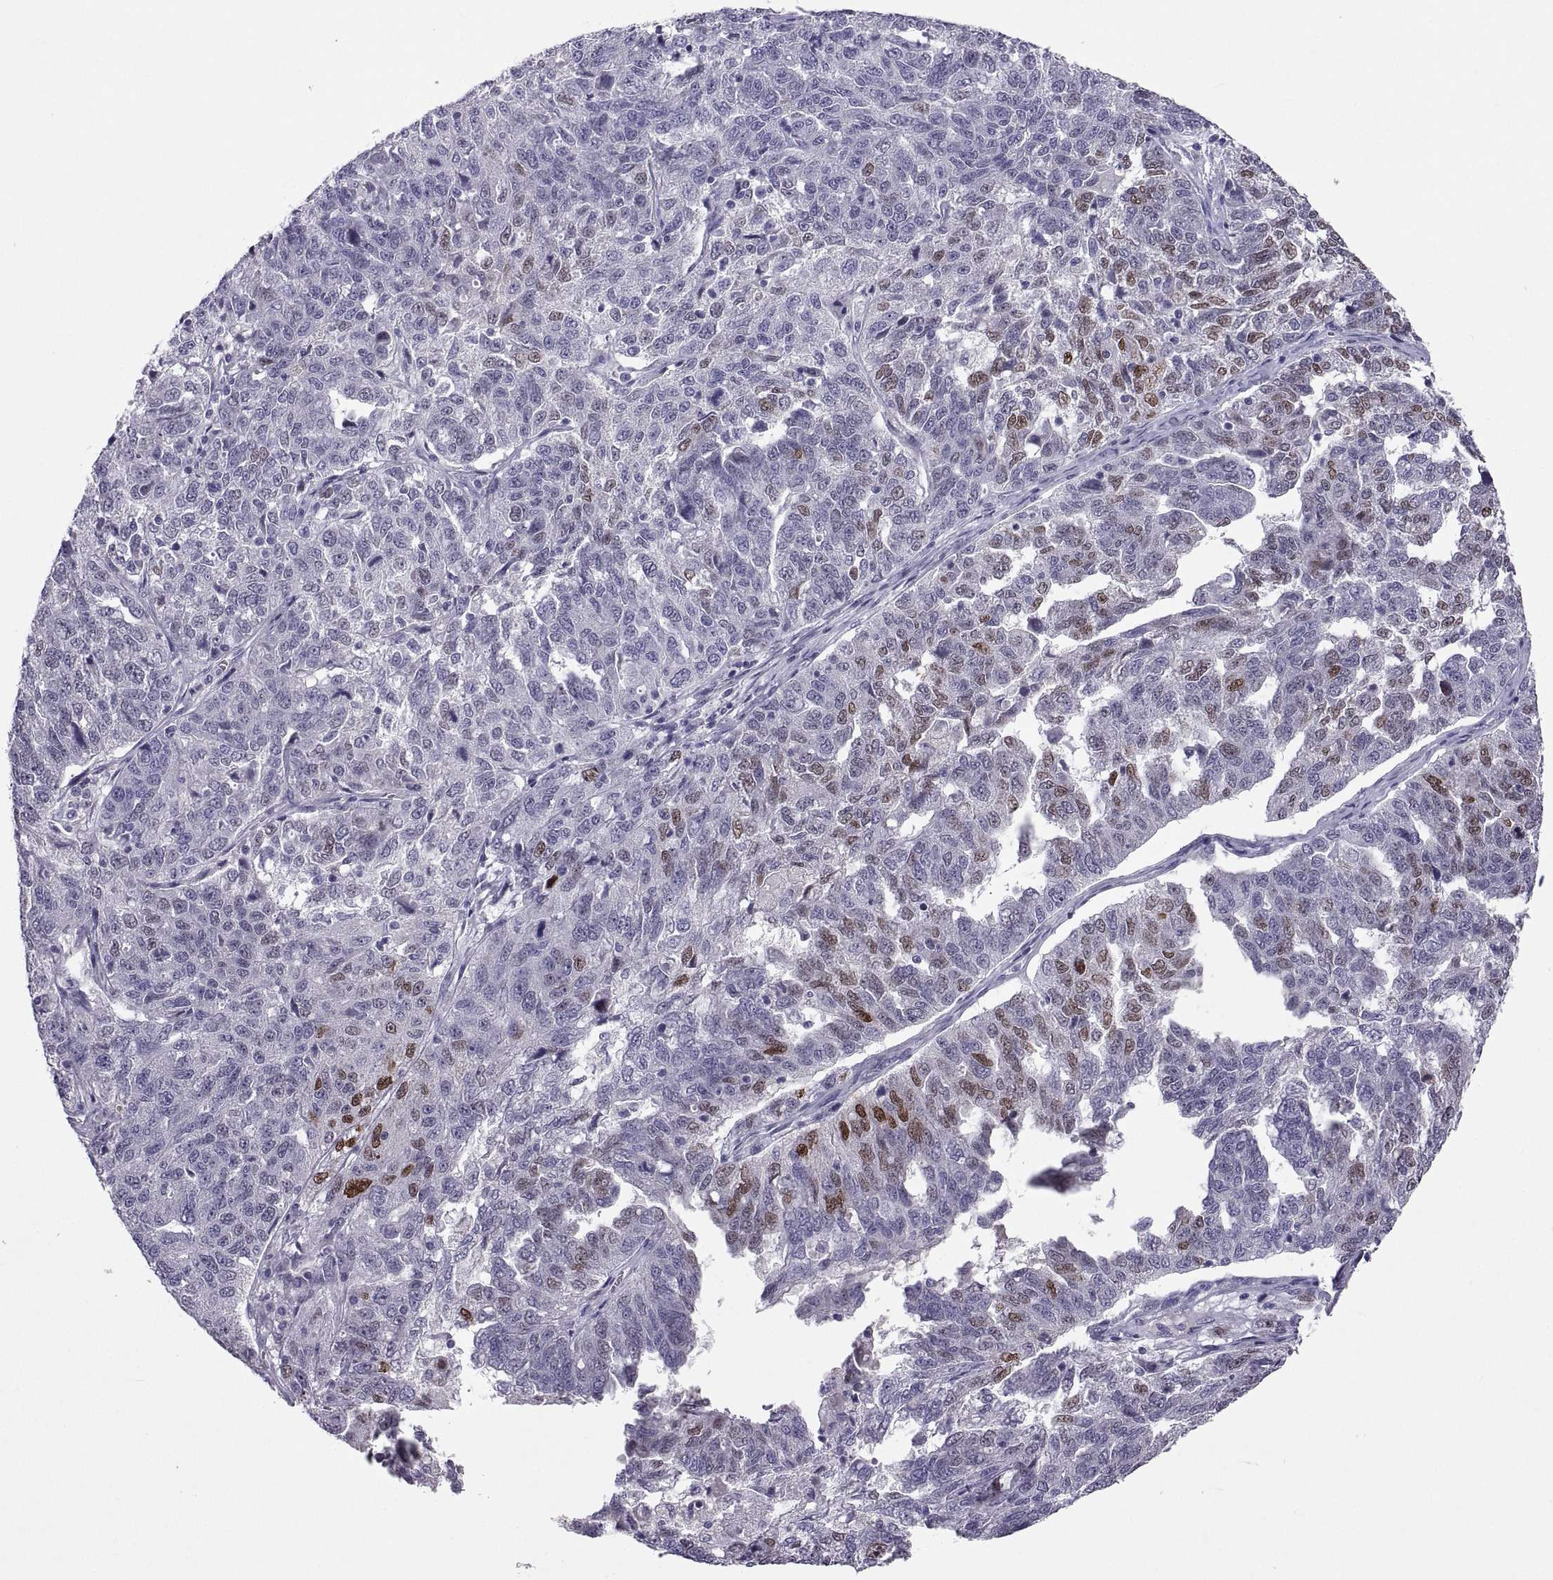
{"staining": {"intensity": "moderate", "quantity": "<25%", "location": "nuclear"}, "tissue": "ovarian cancer", "cell_type": "Tumor cells", "image_type": "cancer", "snomed": [{"axis": "morphology", "description": "Cystadenocarcinoma, serous, NOS"}, {"axis": "topography", "description": "Ovary"}], "caption": "Human serous cystadenocarcinoma (ovarian) stained with a brown dye shows moderate nuclear positive positivity in about <25% of tumor cells.", "gene": "SOX21", "patient": {"sex": "female", "age": 71}}